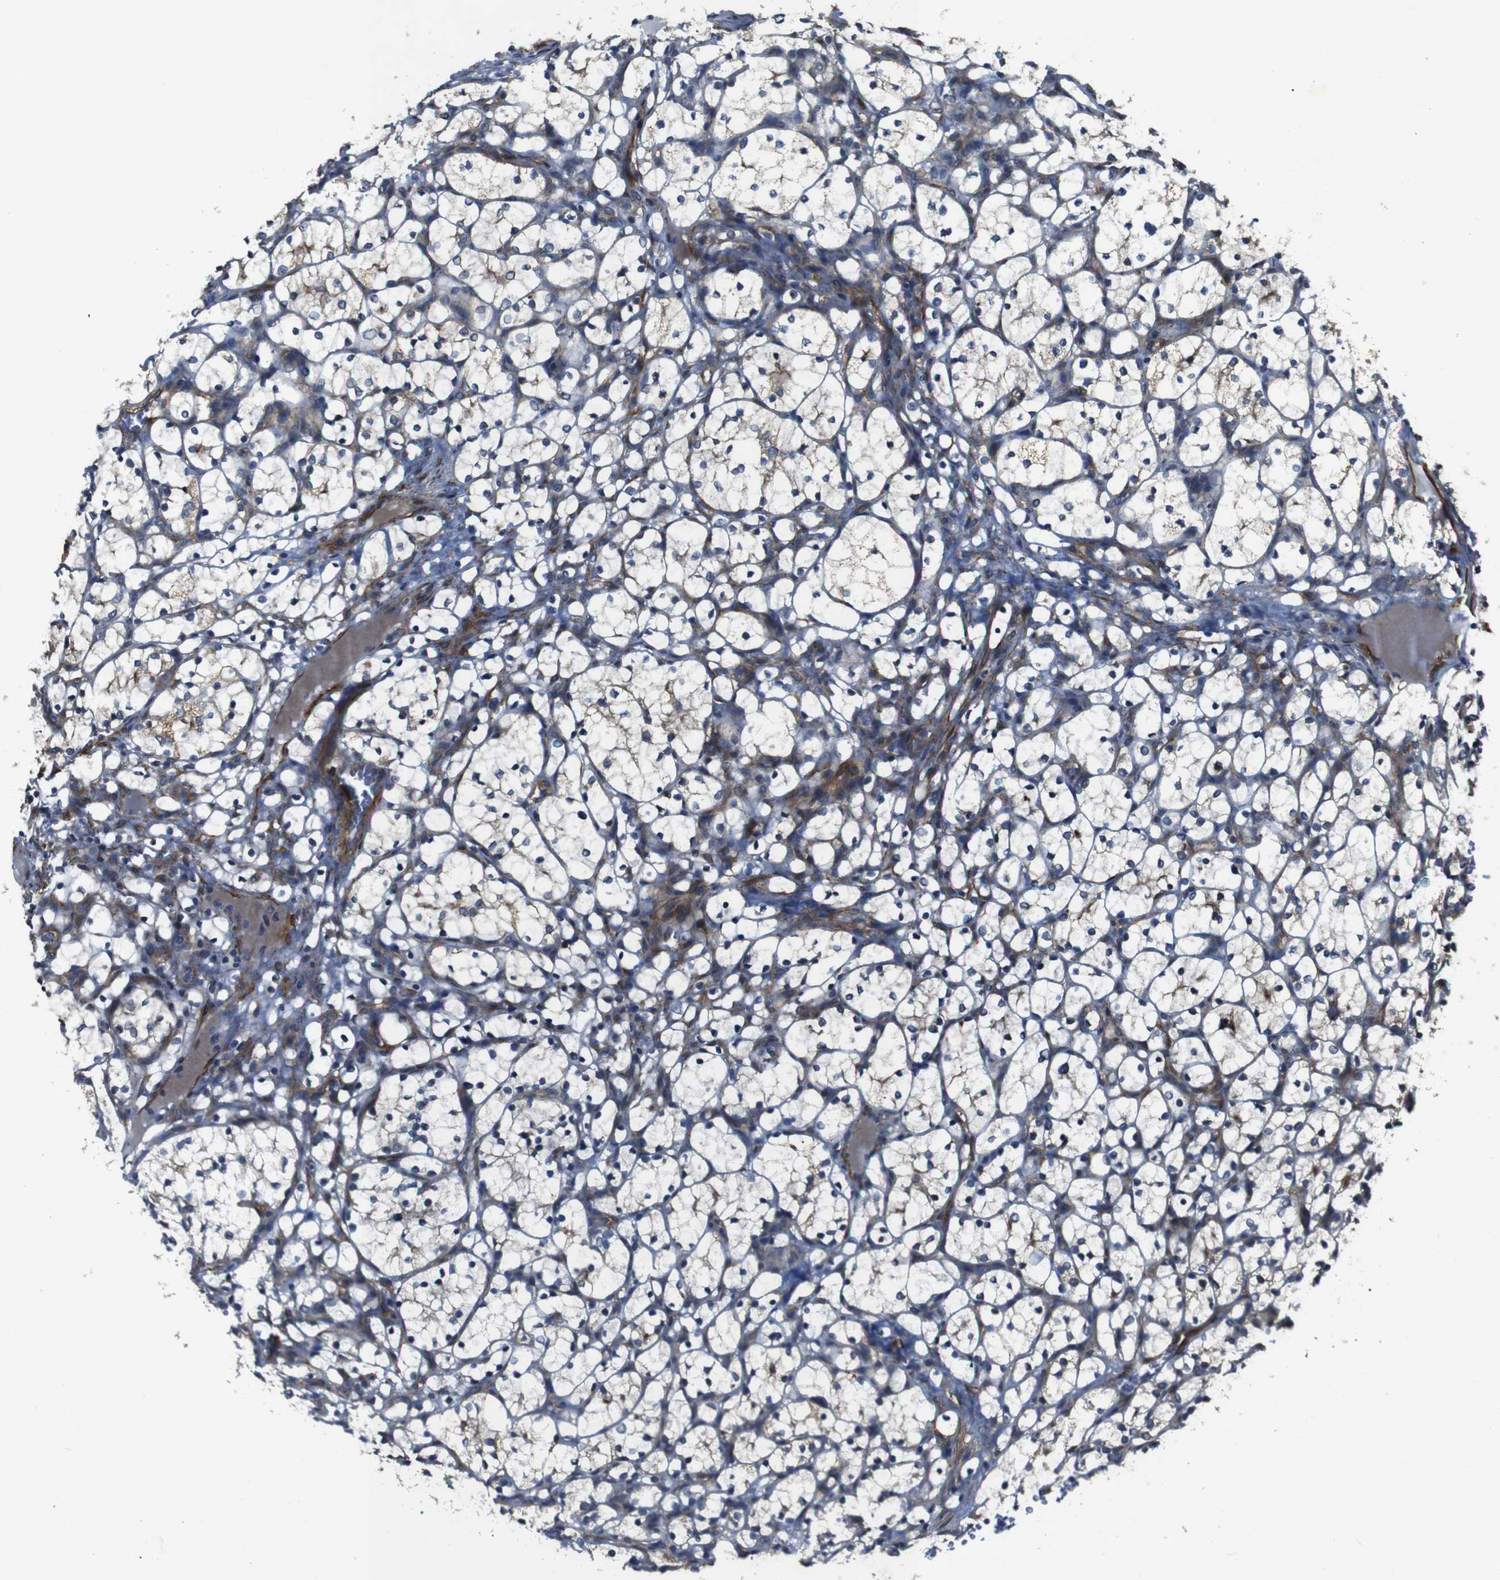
{"staining": {"intensity": "weak", "quantity": "25%-75%", "location": "cytoplasmic/membranous"}, "tissue": "renal cancer", "cell_type": "Tumor cells", "image_type": "cancer", "snomed": [{"axis": "morphology", "description": "Adenocarcinoma, NOS"}, {"axis": "topography", "description": "Kidney"}], "caption": "Tumor cells display low levels of weak cytoplasmic/membranous positivity in about 25%-75% of cells in human renal cancer (adenocarcinoma). The staining was performed using DAB, with brown indicating positive protein expression. Nuclei are stained blue with hematoxylin.", "gene": "GGT7", "patient": {"sex": "female", "age": 69}}